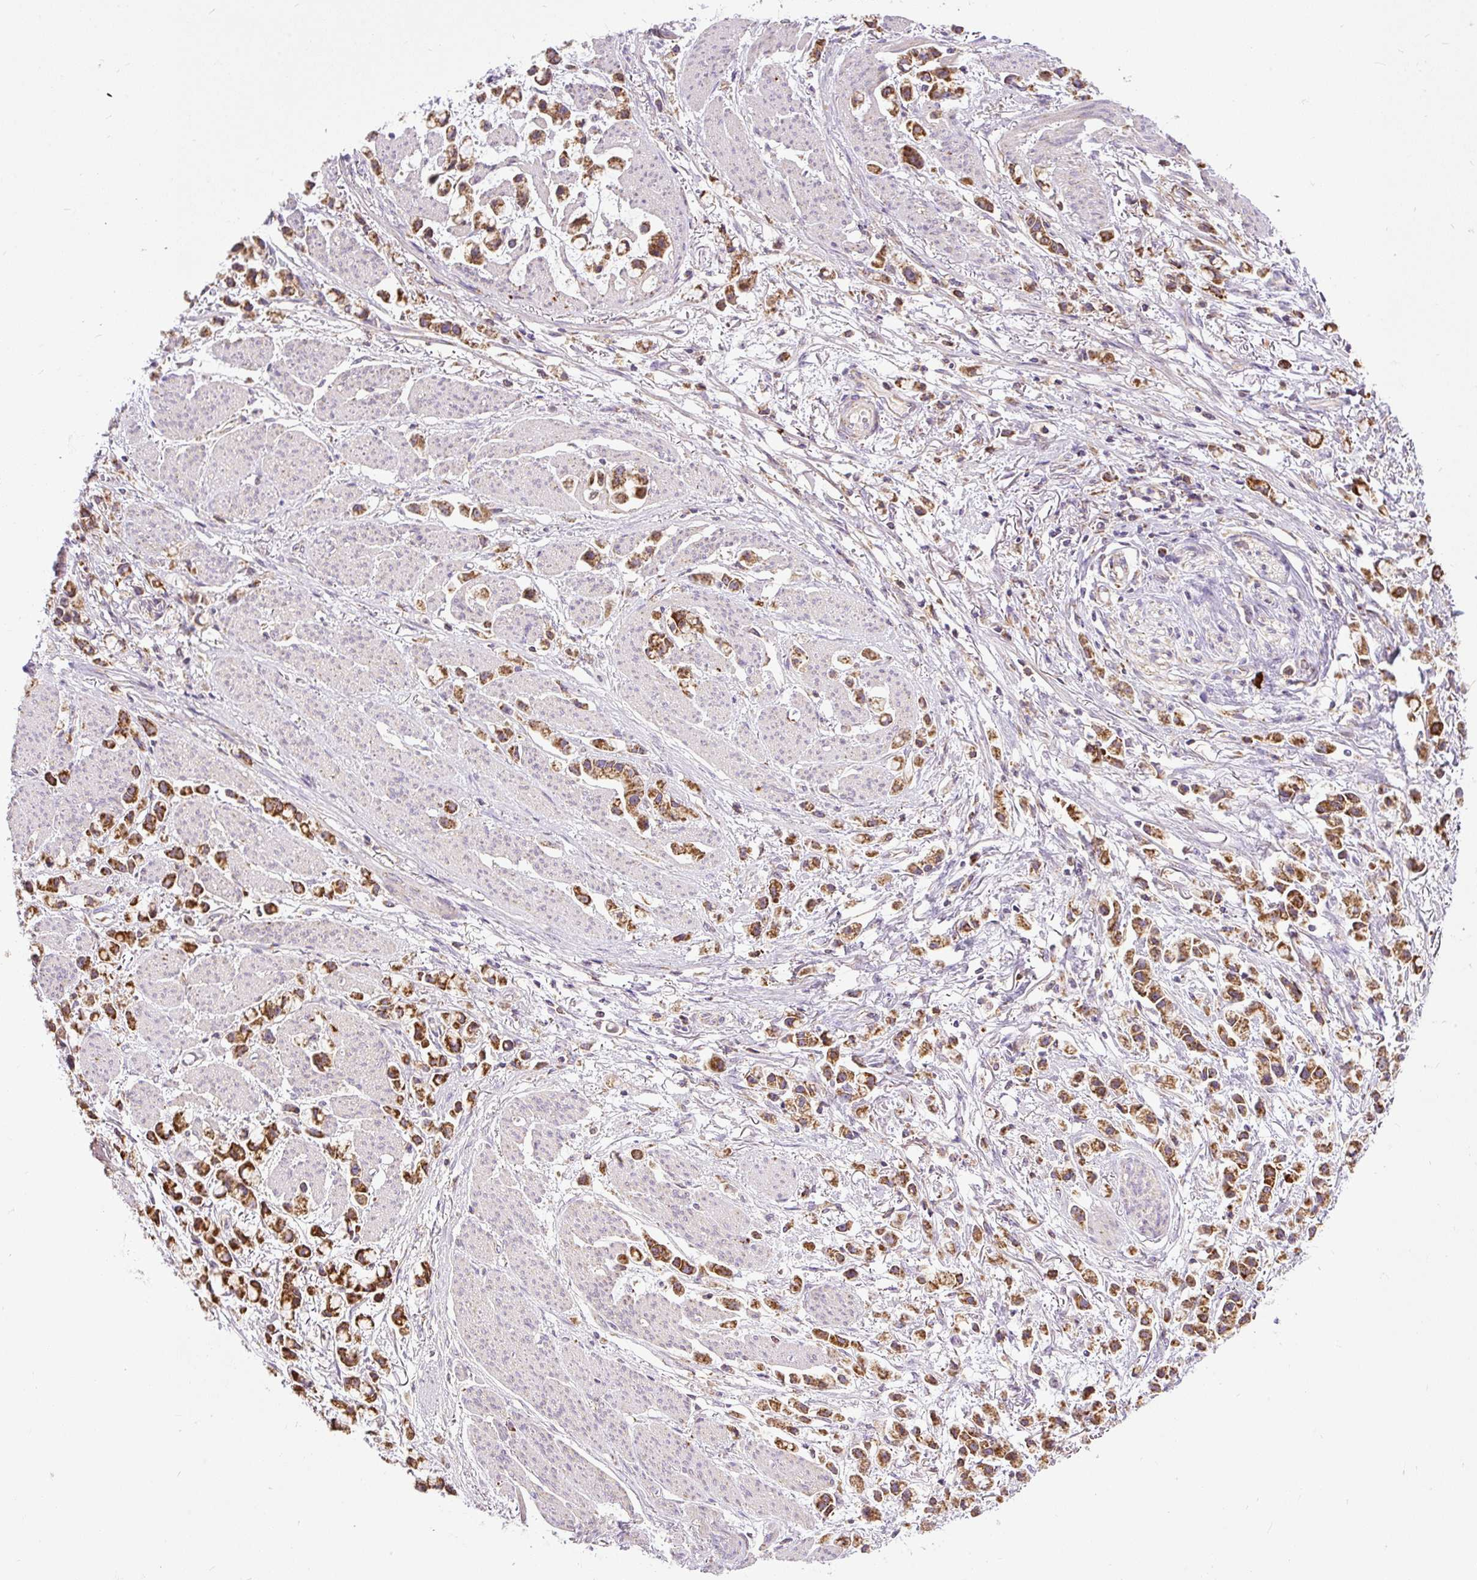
{"staining": {"intensity": "strong", "quantity": ">75%", "location": "cytoplasmic/membranous"}, "tissue": "stomach cancer", "cell_type": "Tumor cells", "image_type": "cancer", "snomed": [{"axis": "morphology", "description": "Adenocarcinoma, NOS"}, {"axis": "topography", "description": "Stomach"}], "caption": "Human adenocarcinoma (stomach) stained with a protein marker reveals strong staining in tumor cells.", "gene": "TM2D3", "patient": {"sex": "female", "age": 81}}